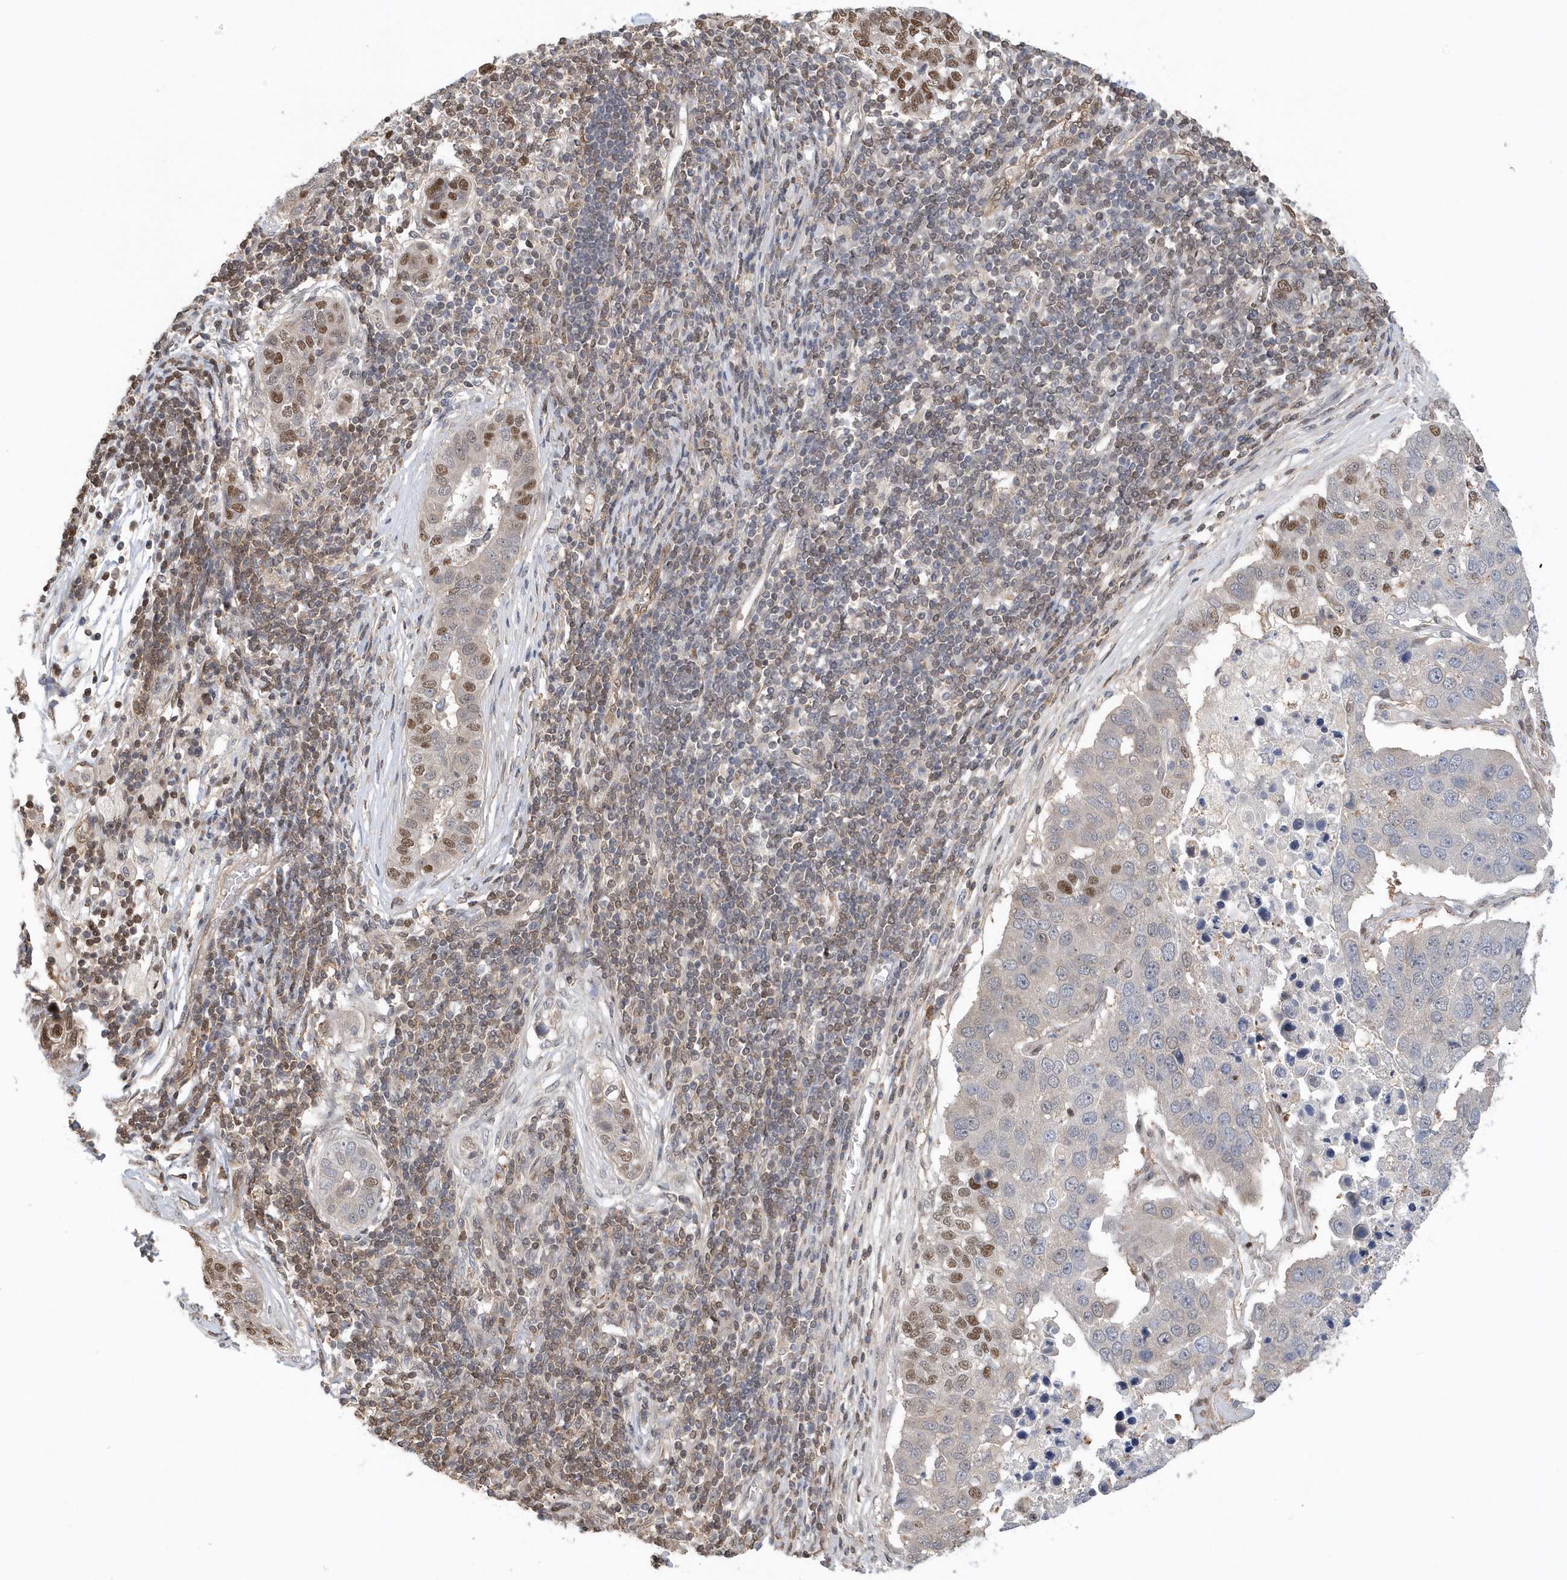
{"staining": {"intensity": "strong", "quantity": "25%-75%", "location": "nuclear"}, "tissue": "pancreatic cancer", "cell_type": "Tumor cells", "image_type": "cancer", "snomed": [{"axis": "morphology", "description": "Adenocarcinoma, NOS"}, {"axis": "topography", "description": "Pancreas"}], "caption": "The histopathology image shows staining of adenocarcinoma (pancreatic), revealing strong nuclear protein positivity (brown color) within tumor cells.", "gene": "SUMO2", "patient": {"sex": "female", "age": 61}}